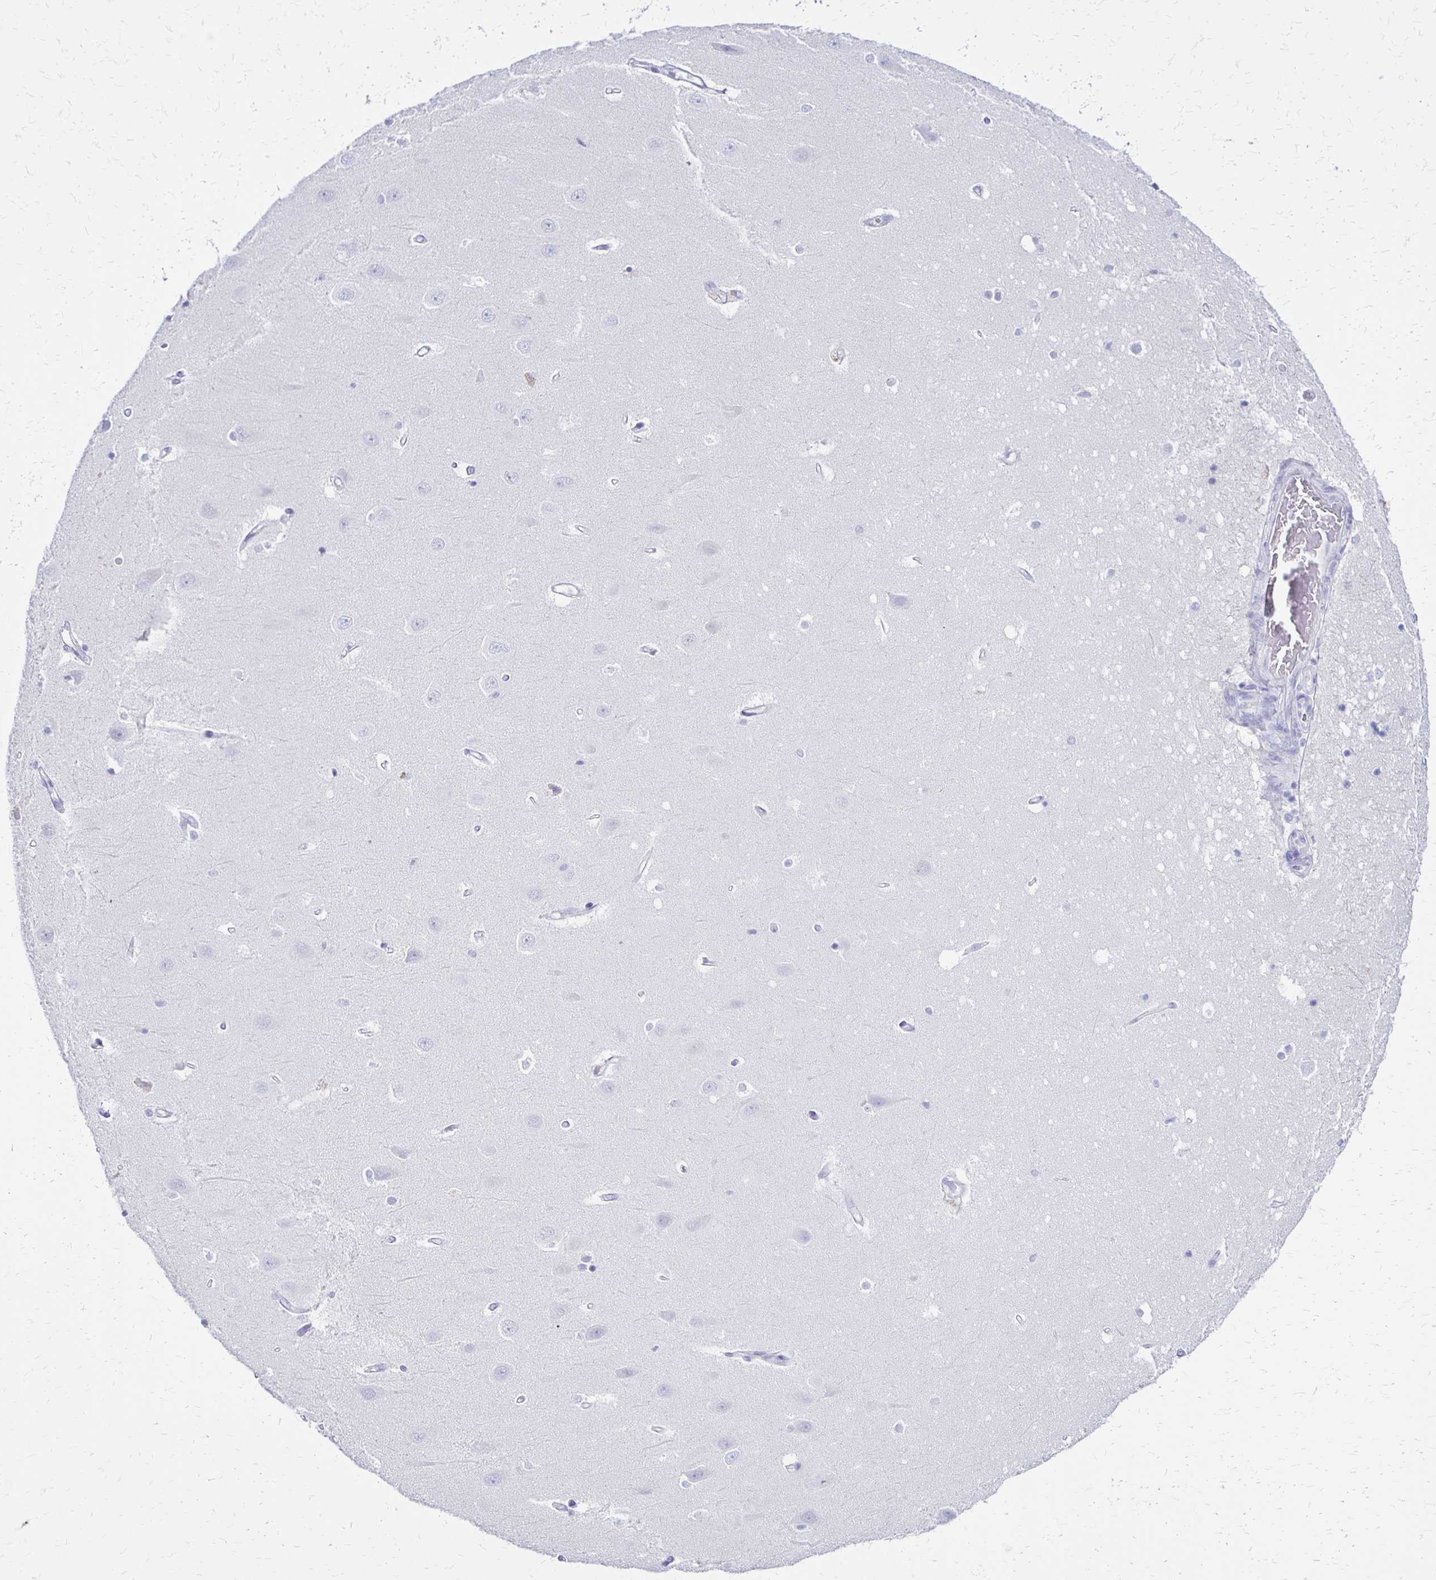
{"staining": {"intensity": "negative", "quantity": "none", "location": "none"}, "tissue": "hippocampus", "cell_type": "Glial cells", "image_type": "normal", "snomed": [{"axis": "morphology", "description": "Normal tissue, NOS"}, {"axis": "topography", "description": "Hippocampus"}], "caption": "Photomicrograph shows no protein expression in glial cells of normal hippocampus. The staining is performed using DAB brown chromogen with nuclei counter-stained in using hematoxylin.", "gene": "FNTB", "patient": {"sex": "male", "age": 63}}